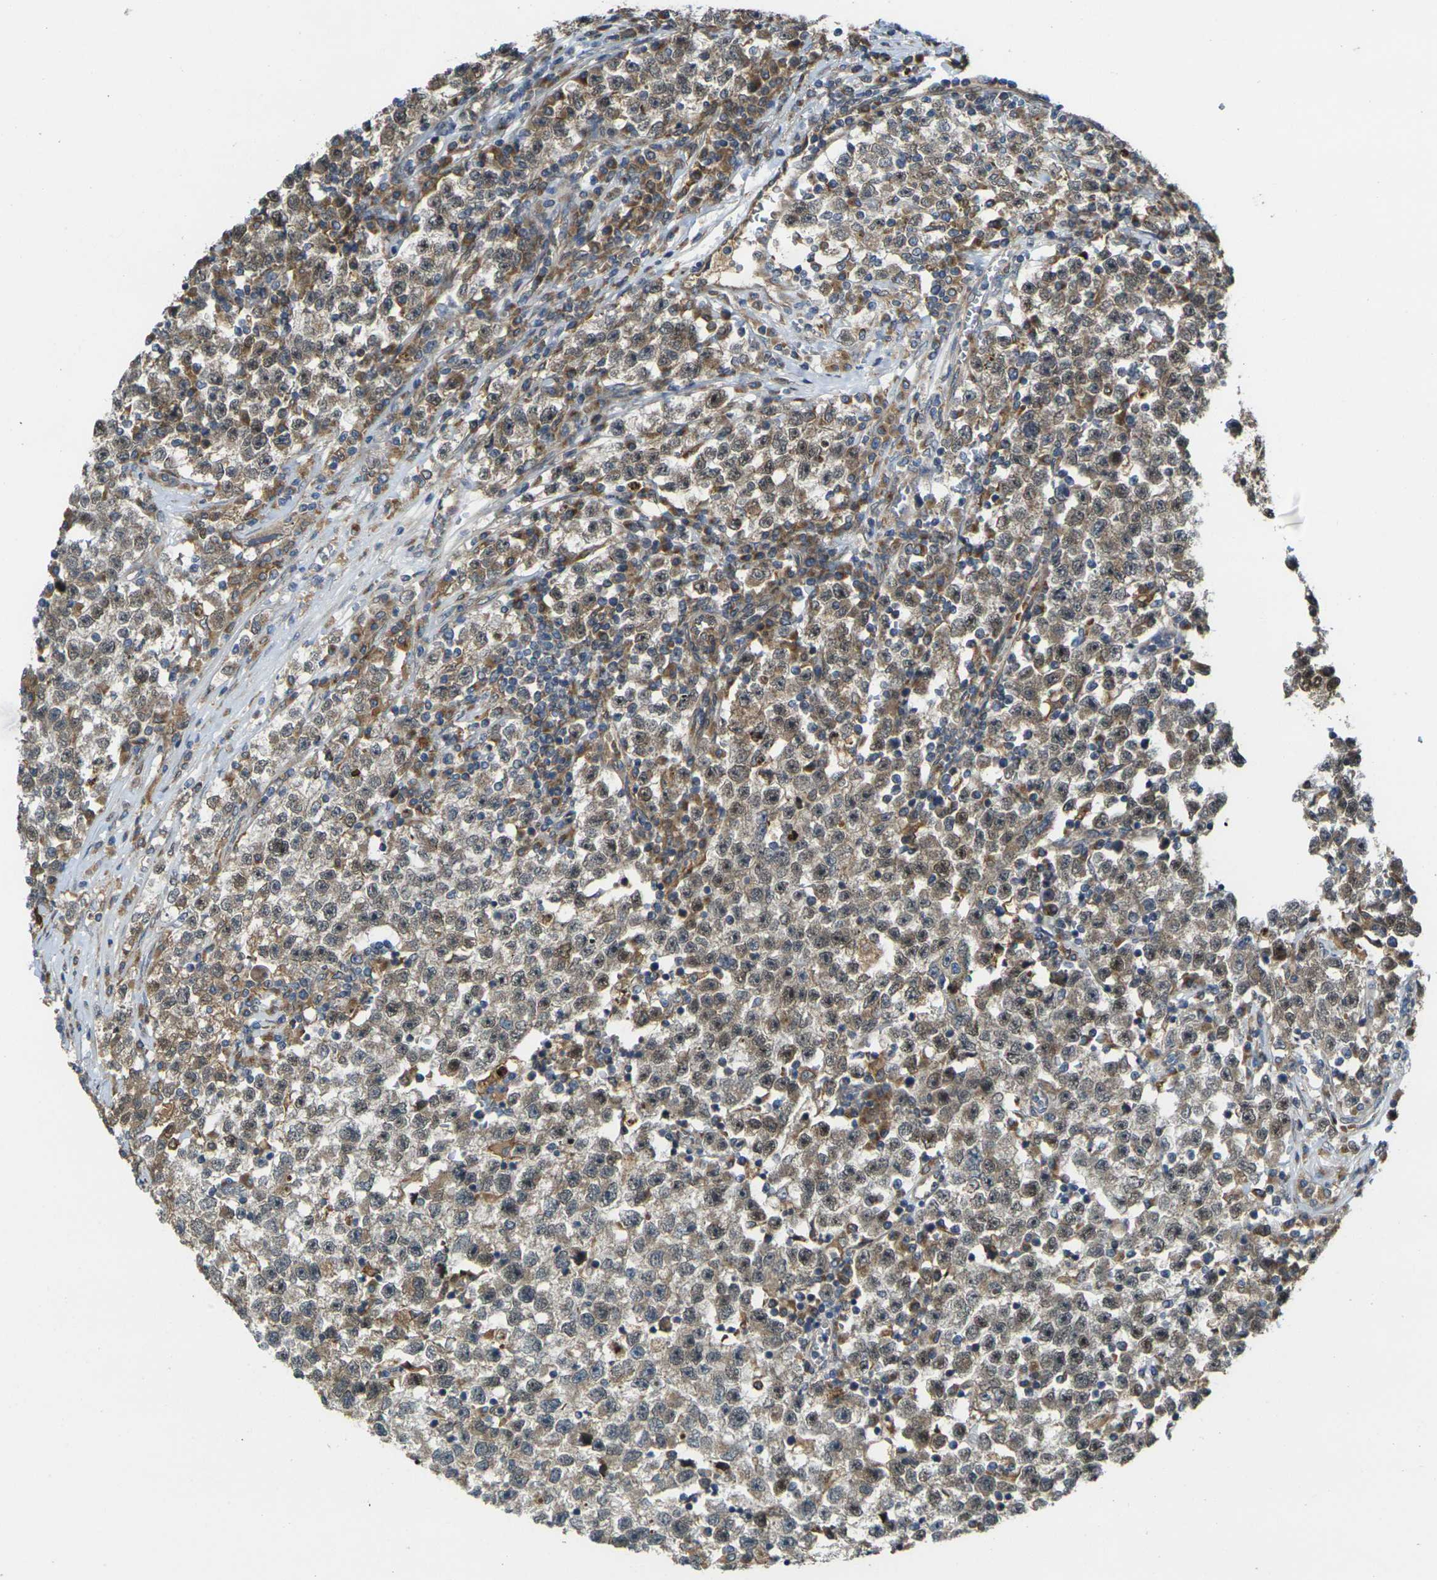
{"staining": {"intensity": "moderate", "quantity": ">75%", "location": "cytoplasmic/membranous,nuclear"}, "tissue": "testis cancer", "cell_type": "Tumor cells", "image_type": "cancer", "snomed": [{"axis": "morphology", "description": "Seminoma, NOS"}, {"axis": "topography", "description": "Testis"}], "caption": "DAB immunohistochemical staining of human seminoma (testis) reveals moderate cytoplasmic/membranous and nuclear protein staining in about >75% of tumor cells.", "gene": "FZD1", "patient": {"sex": "male", "age": 22}}